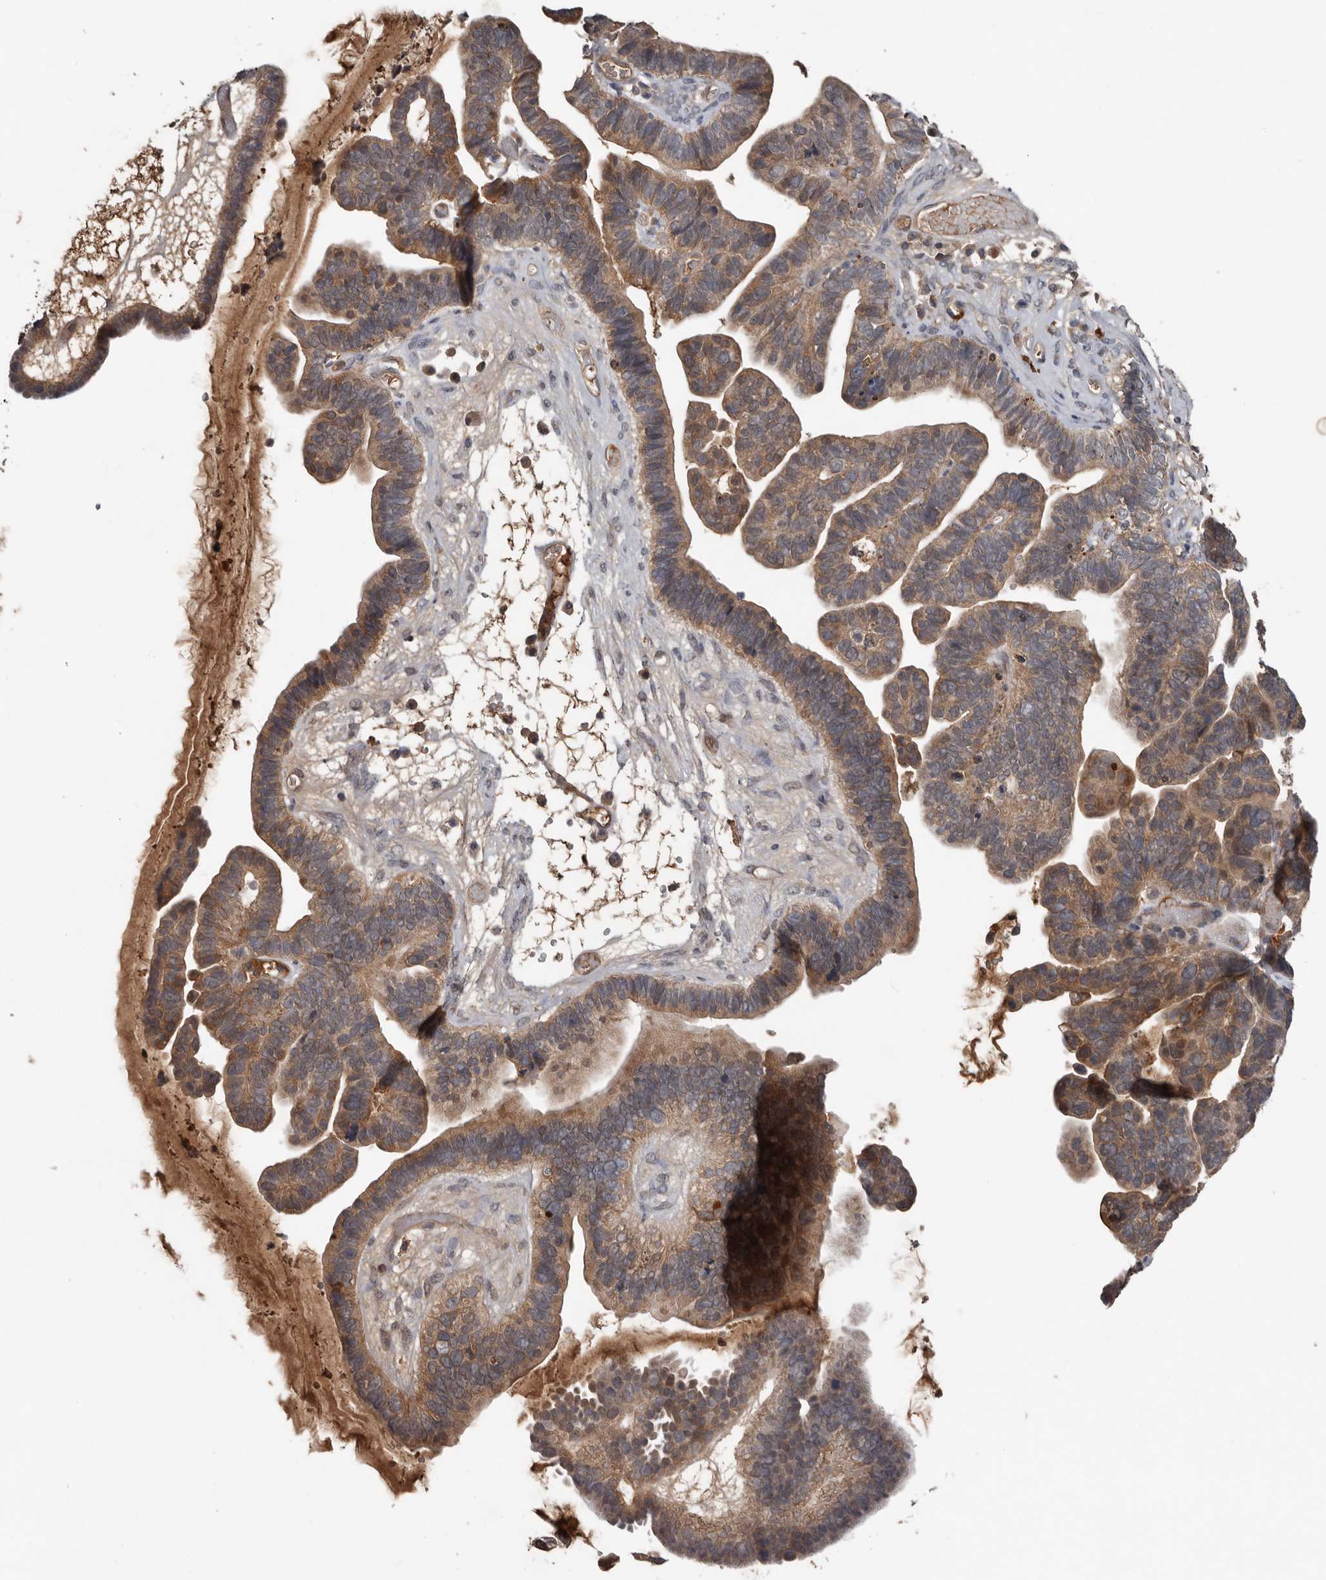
{"staining": {"intensity": "moderate", "quantity": ">75%", "location": "cytoplasmic/membranous"}, "tissue": "ovarian cancer", "cell_type": "Tumor cells", "image_type": "cancer", "snomed": [{"axis": "morphology", "description": "Cystadenocarcinoma, serous, NOS"}, {"axis": "topography", "description": "Ovary"}], "caption": "IHC micrograph of neoplastic tissue: human ovarian serous cystadenocarcinoma stained using immunohistochemistry (IHC) displays medium levels of moderate protein expression localized specifically in the cytoplasmic/membranous of tumor cells, appearing as a cytoplasmic/membranous brown color.", "gene": "DNAJB4", "patient": {"sex": "female", "age": 56}}